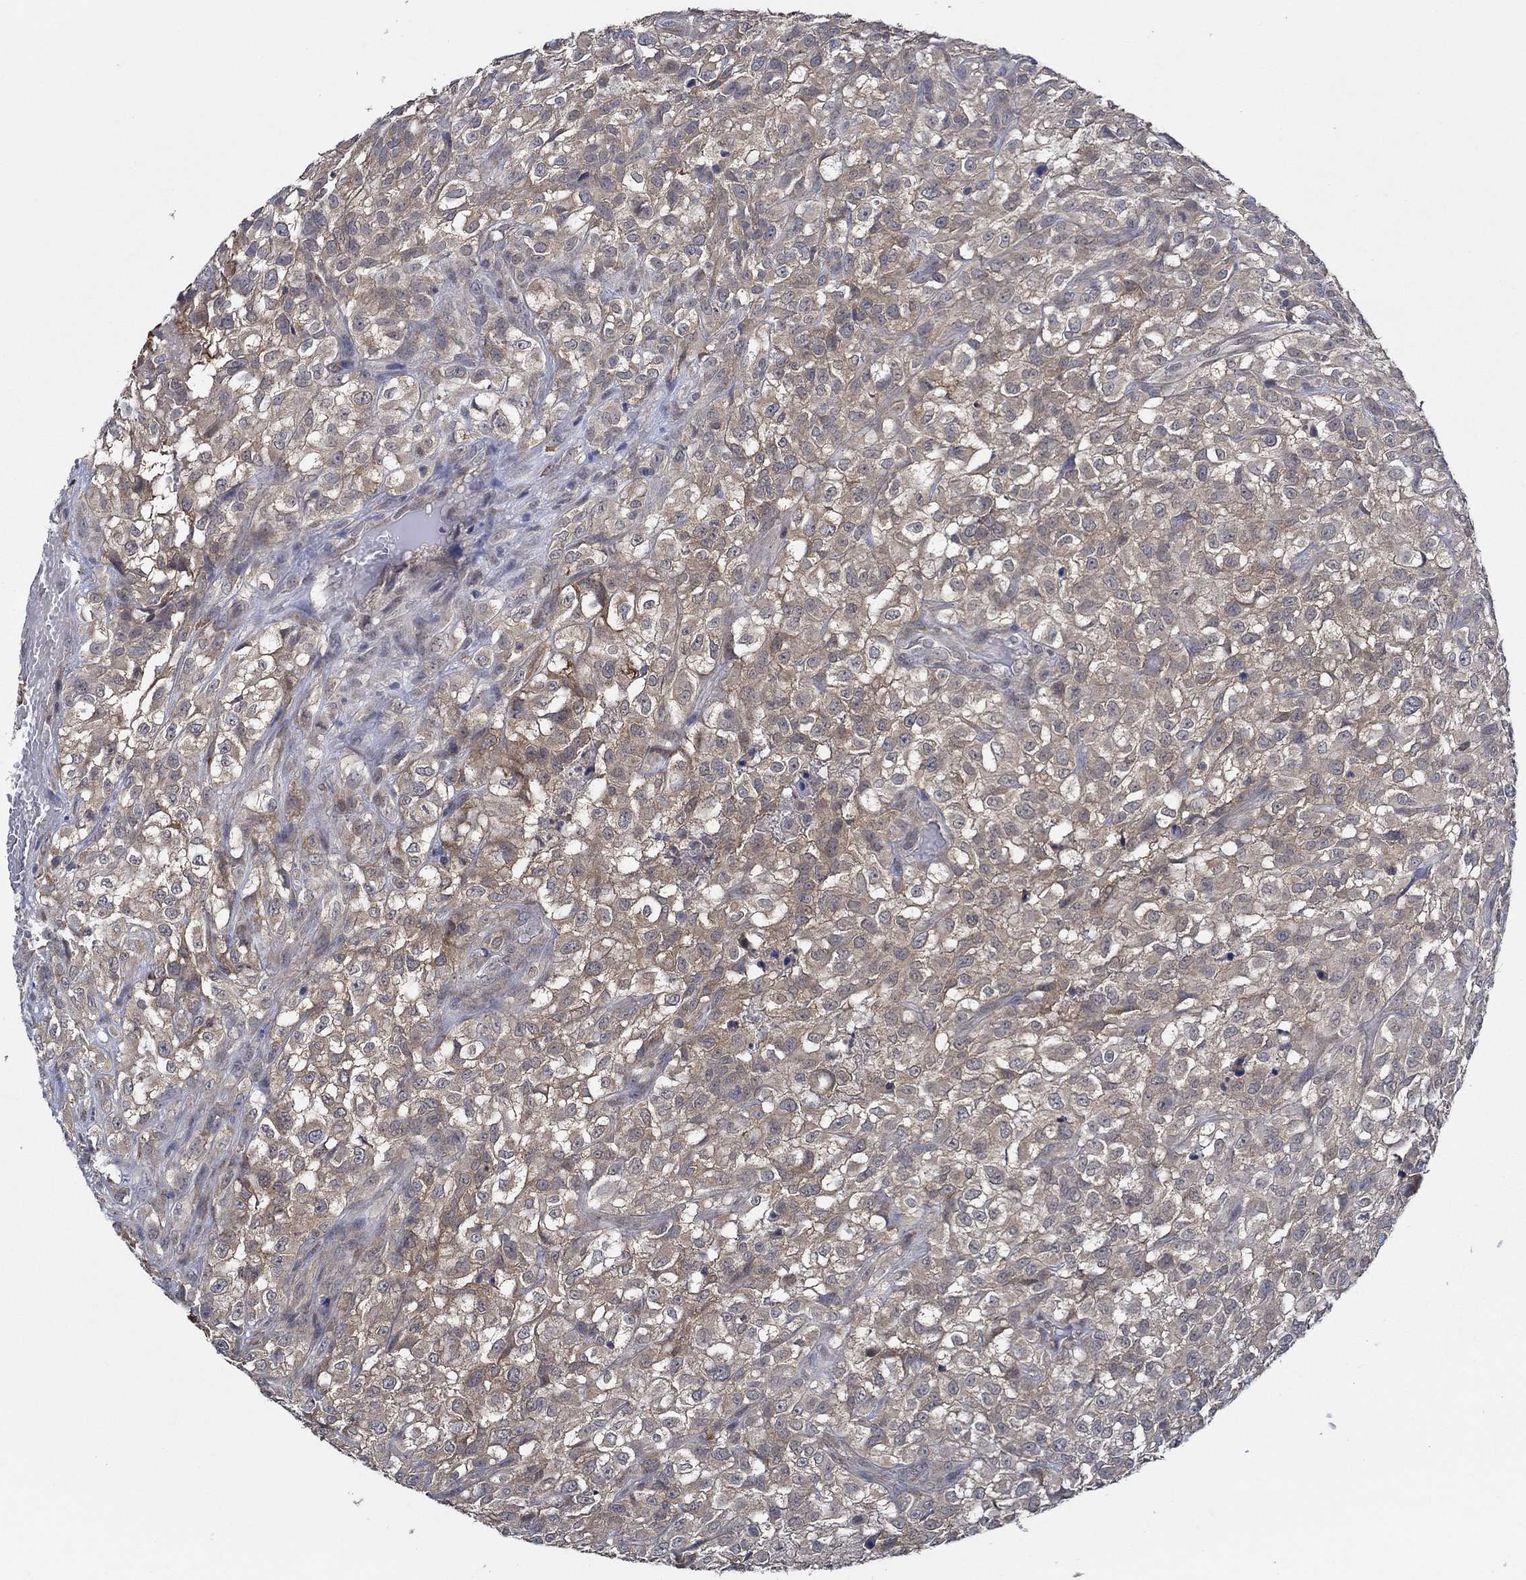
{"staining": {"intensity": "weak", "quantity": "25%-75%", "location": "cytoplasmic/membranous"}, "tissue": "urothelial cancer", "cell_type": "Tumor cells", "image_type": "cancer", "snomed": [{"axis": "morphology", "description": "Urothelial carcinoma, High grade"}, {"axis": "topography", "description": "Urinary bladder"}], "caption": "Weak cytoplasmic/membranous staining is seen in approximately 25%-75% of tumor cells in urothelial cancer. (IHC, brightfield microscopy, high magnification).", "gene": "DACT1", "patient": {"sex": "male", "age": 56}}